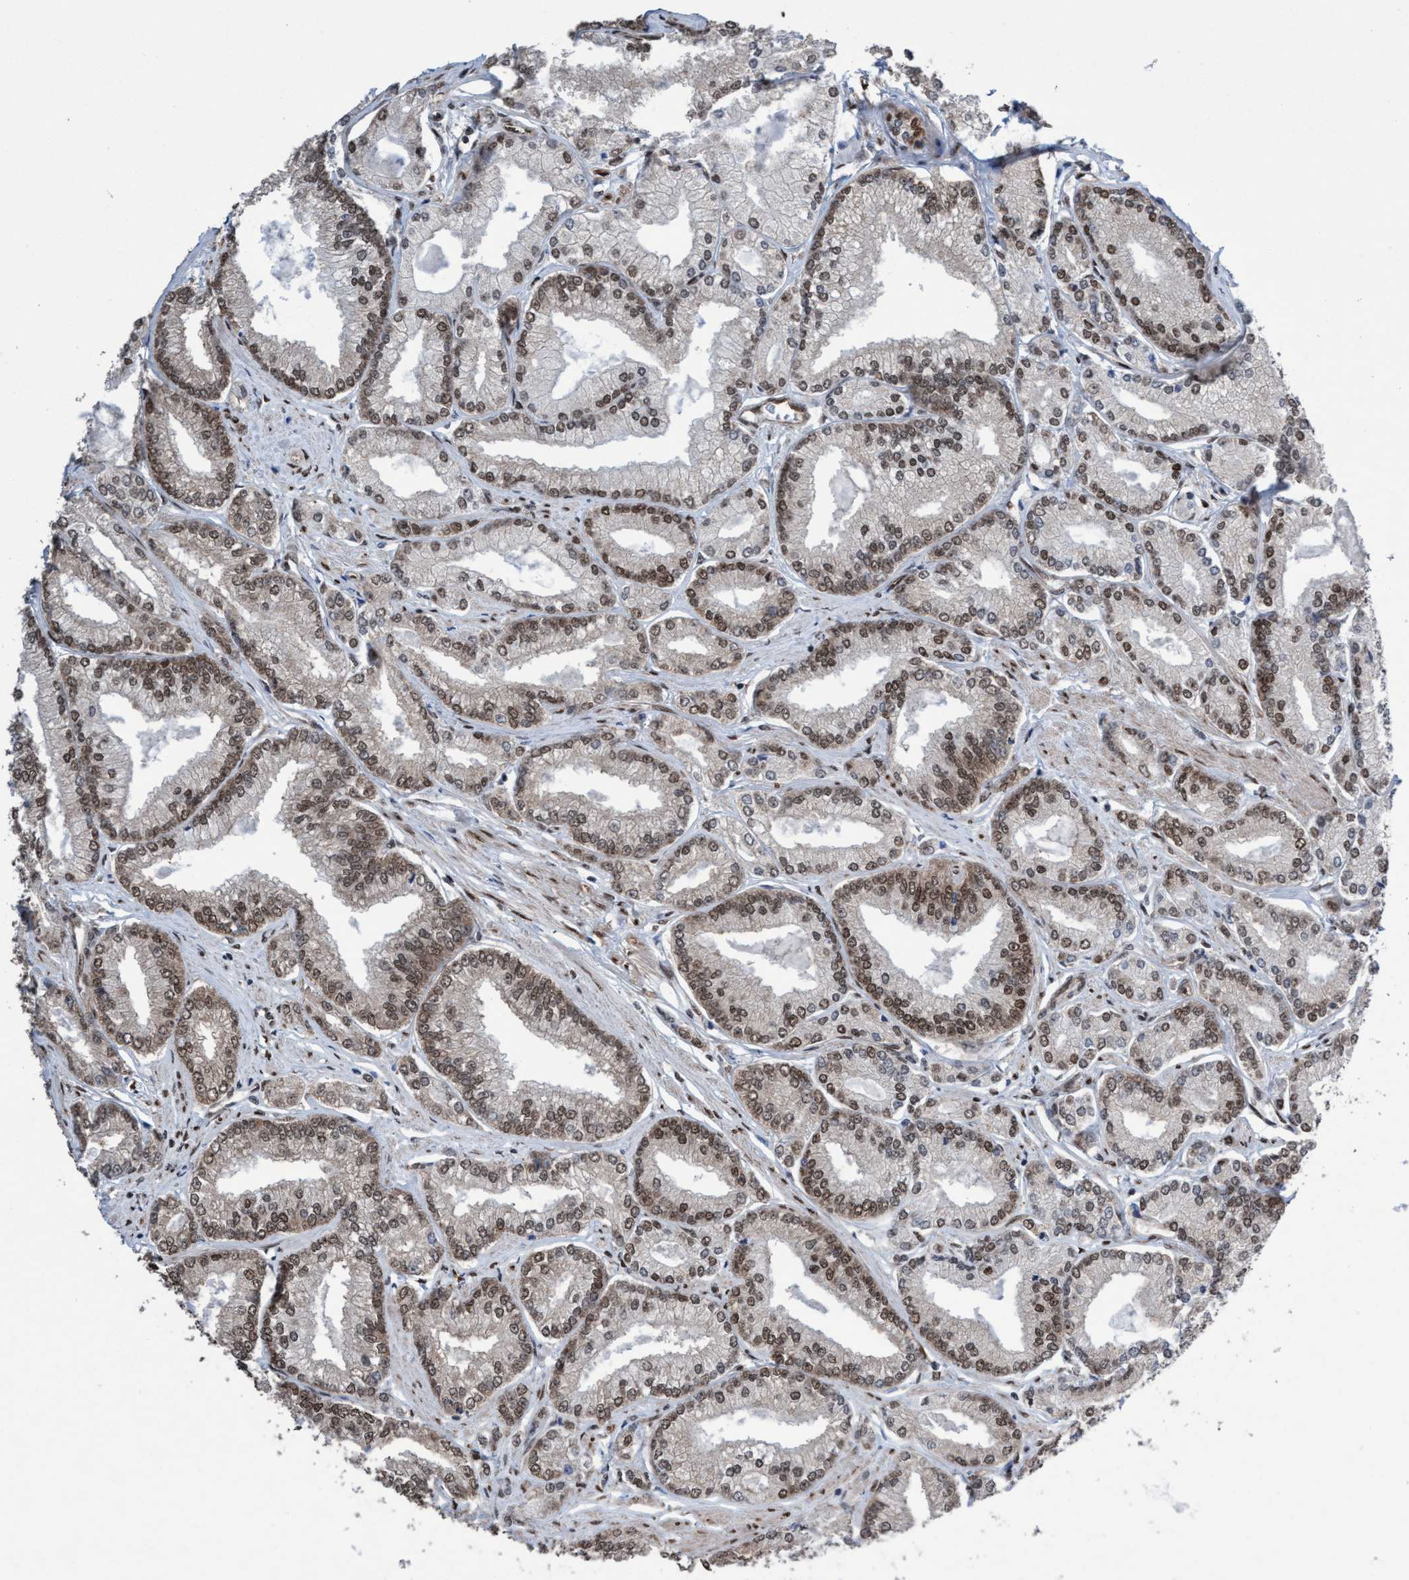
{"staining": {"intensity": "moderate", "quantity": ">75%", "location": "cytoplasmic/membranous,nuclear"}, "tissue": "prostate cancer", "cell_type": "Tumor cells", "image_type": "cancer", "snomed": [{"axis": "morphology", "description": "Adenocarcinoma, Low grade"}, {"axis": "topography", "description": "Prostate"}], "caption": "Low-grade adenocarcinoma (prostate) was stained to show a protein in brown. There is medium levels of moderate cytoplasmic/membranous and nuclear expression in approximately >75% of tumor cells. Immunohistochemistry (ihc) stains the protein in brown and the nuclei are stained blue.", "gene": "METAP2", "patient": {"sex": "male", "age": 52}}